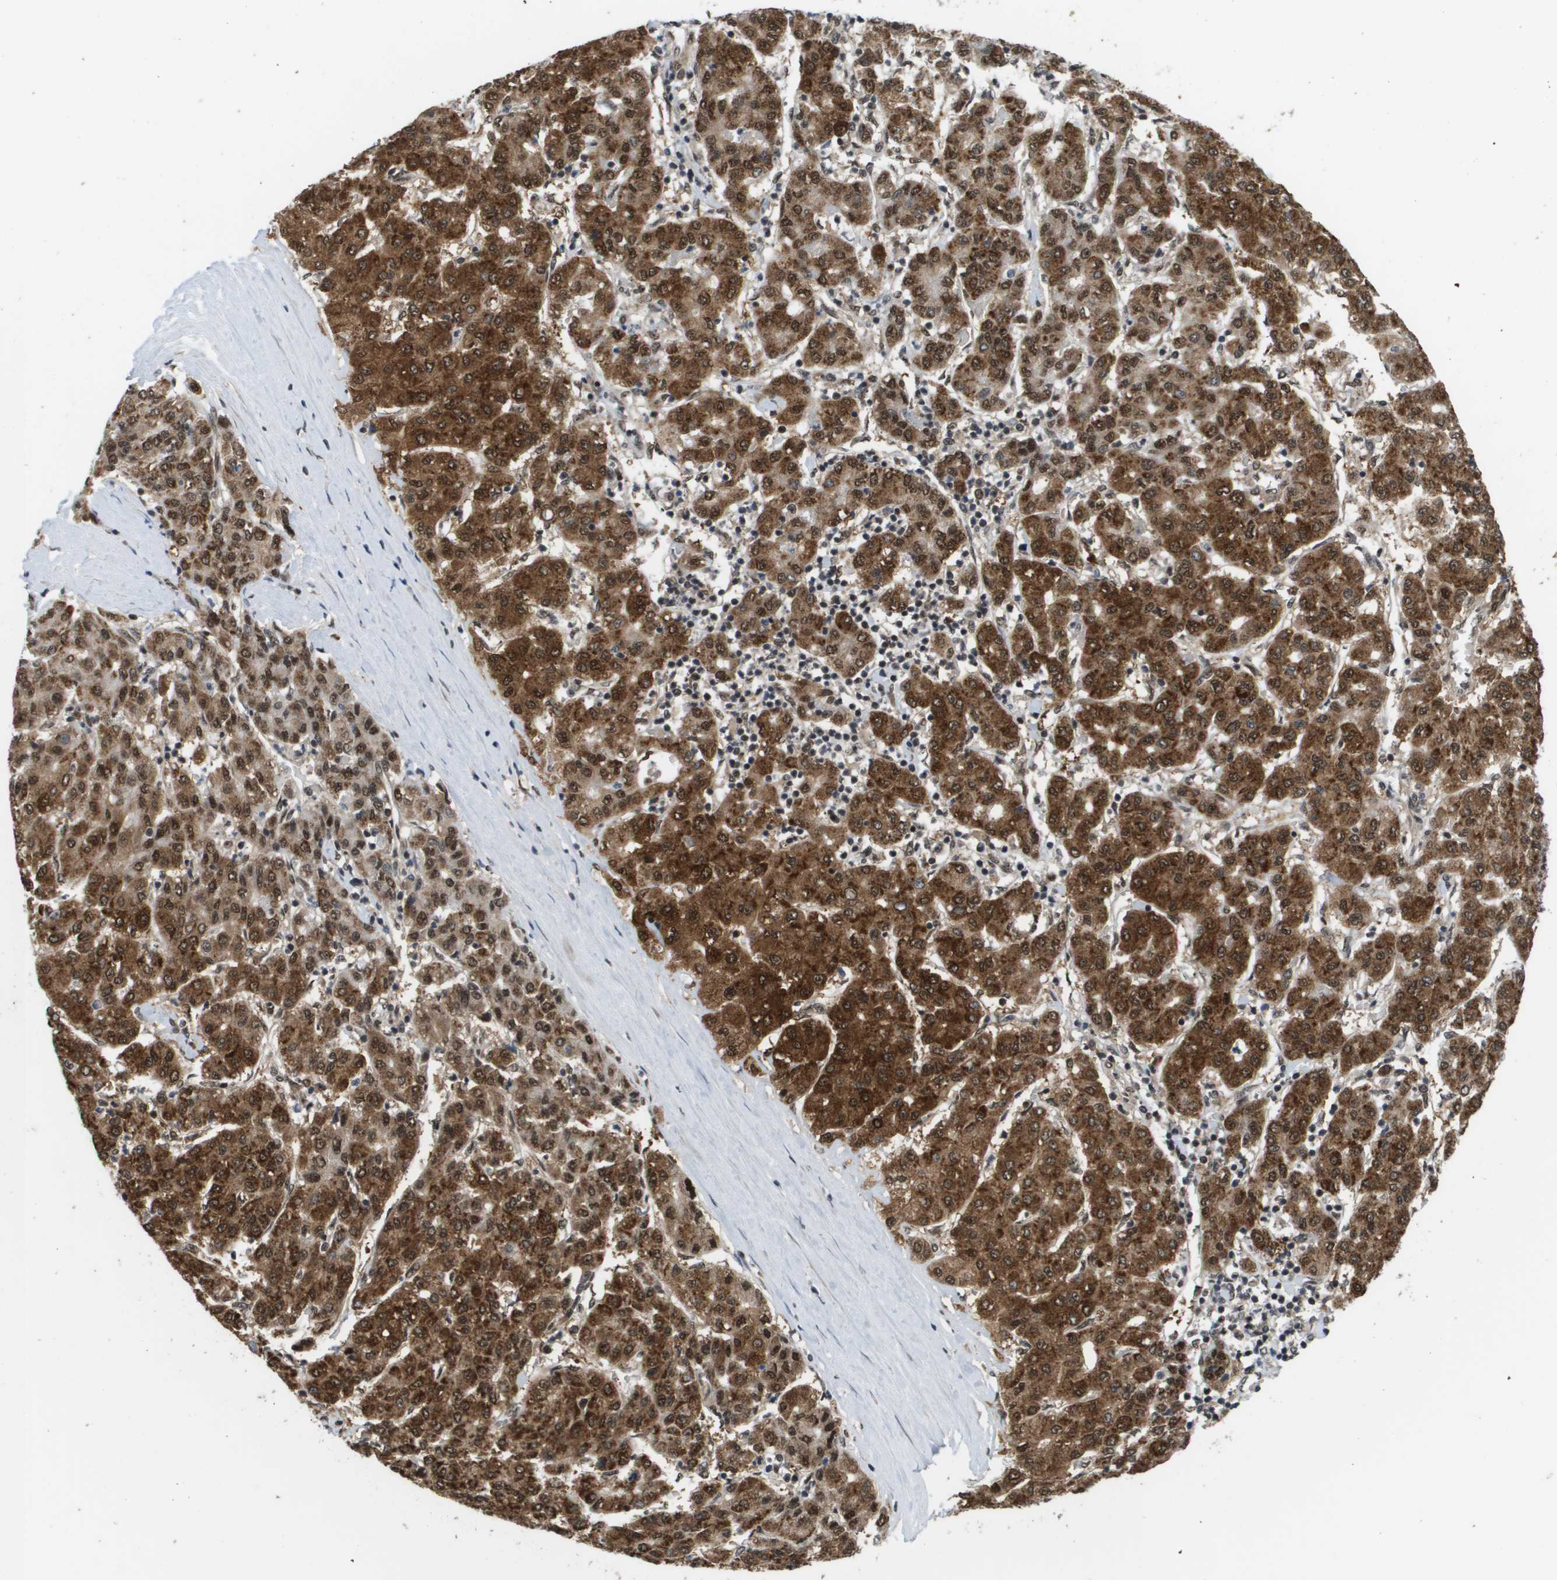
{"staining": {"intensity": "strong", "quantity": ">75%", "location": "cytoplasmic/membranous,nuclear"}, "tissue": "liver cancer", "cell_type": "Tumor cells", "image_type": "cancer", "snomed": [{"axis": "morphology", "description": "Carcinoma, Hepatocellular, NOS"}, {"axis": "topography", "description": "Liver"}], "caption": "A high-resolution image shows IHC staining of liver cancer, which exhibits strong cytoplasmic/membranous and nuclear expression in approximately >75% of tumor cells. The protein is stained brown, and the nuclei are stained in blue (DAB IHC with brightfield microscopy, high magnification).", "gene": "PRCC", "patient": {"sex": "male", "age": 65}}